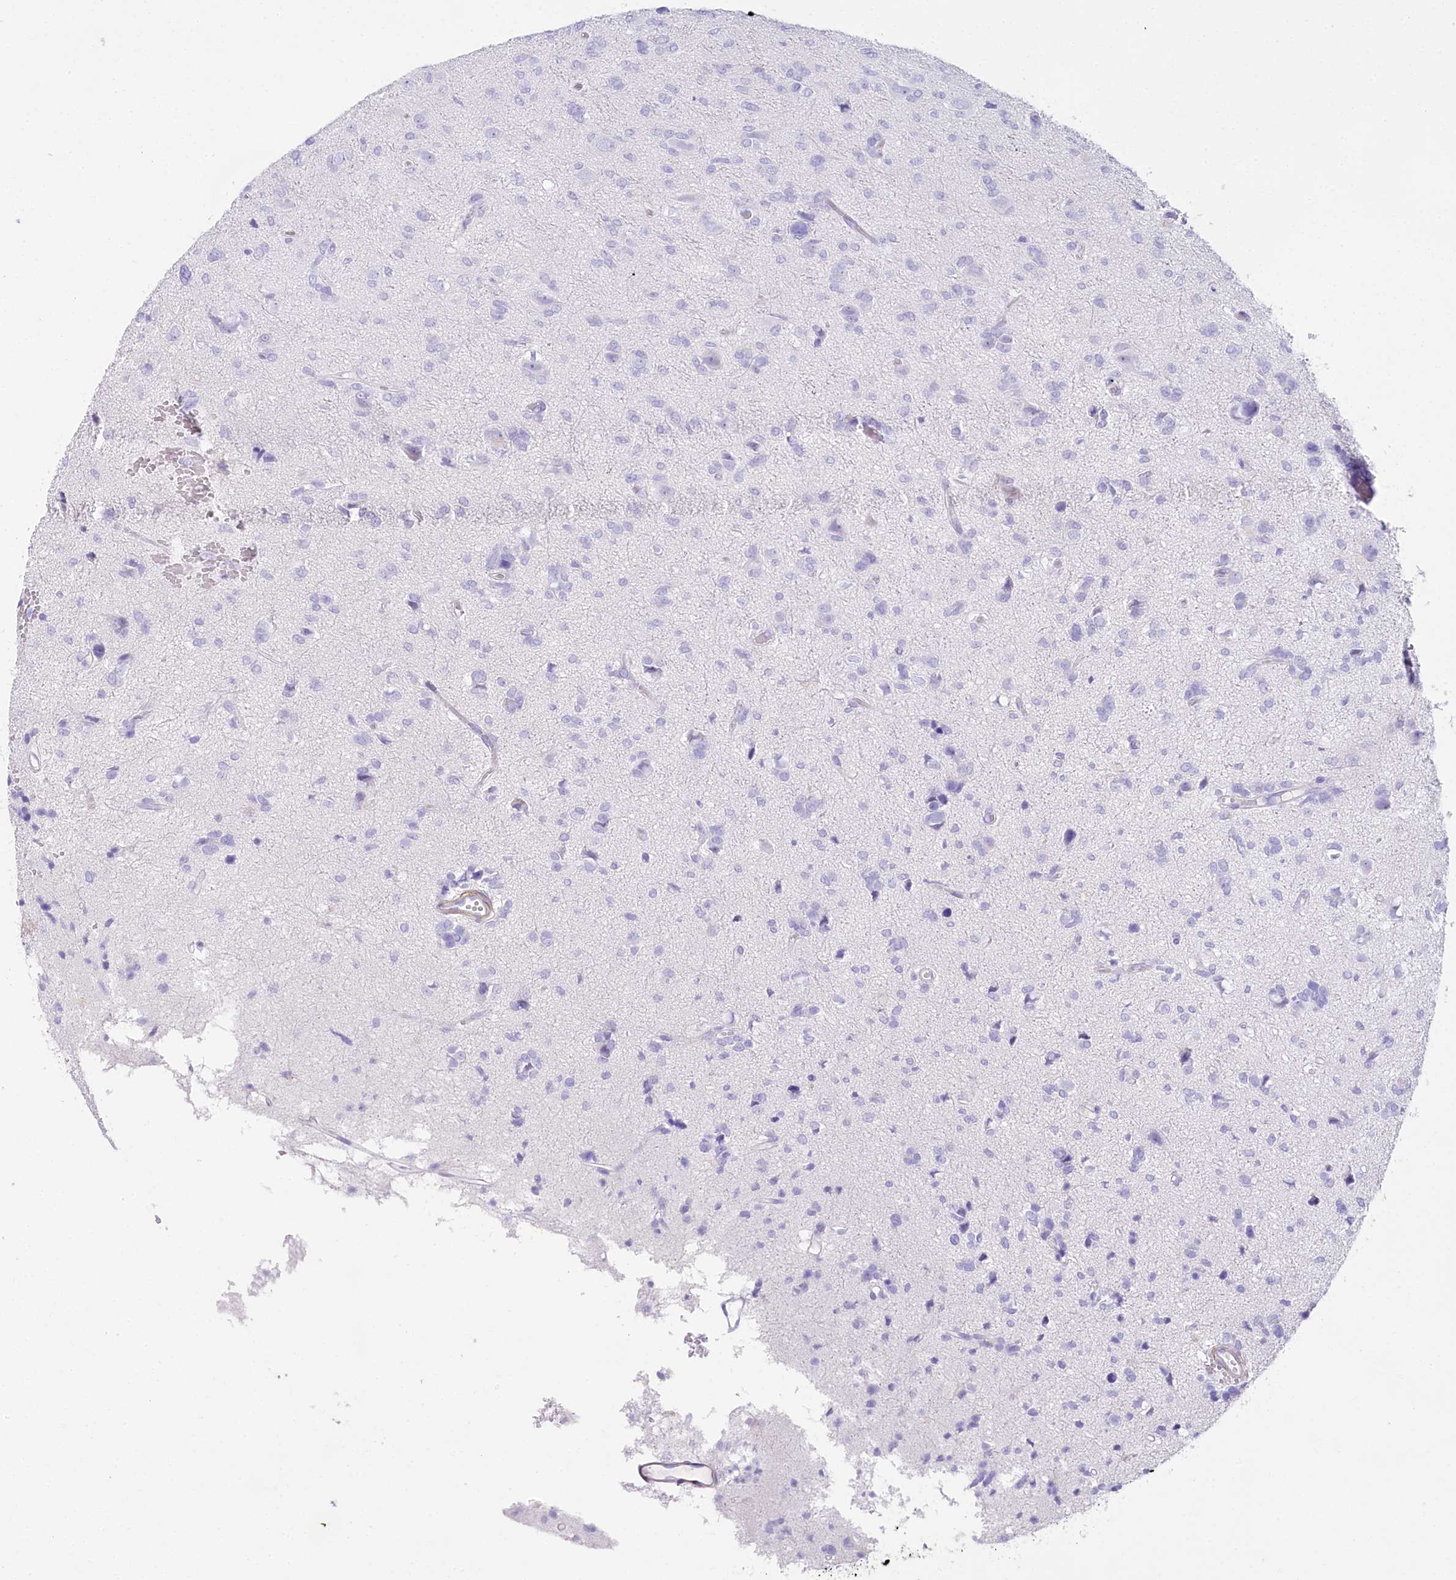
{"staining": {"intensity": "negative", "quantity": "none", "location": "none"}, "tissue": "glioma", "cell_type": "Tumor cells", "image_type": "cancer", "snomed": [{"axis": "morphology", "description": "Glioma, malignant, High grade"}, {"axis": "topography", "description": "Brain"}], "caption": "There is no significant expression in tumor cells of glioma. Nuclei are stained in blue.", "gene": "CSN3", "patient": {"sex": "female", "age": 59}}